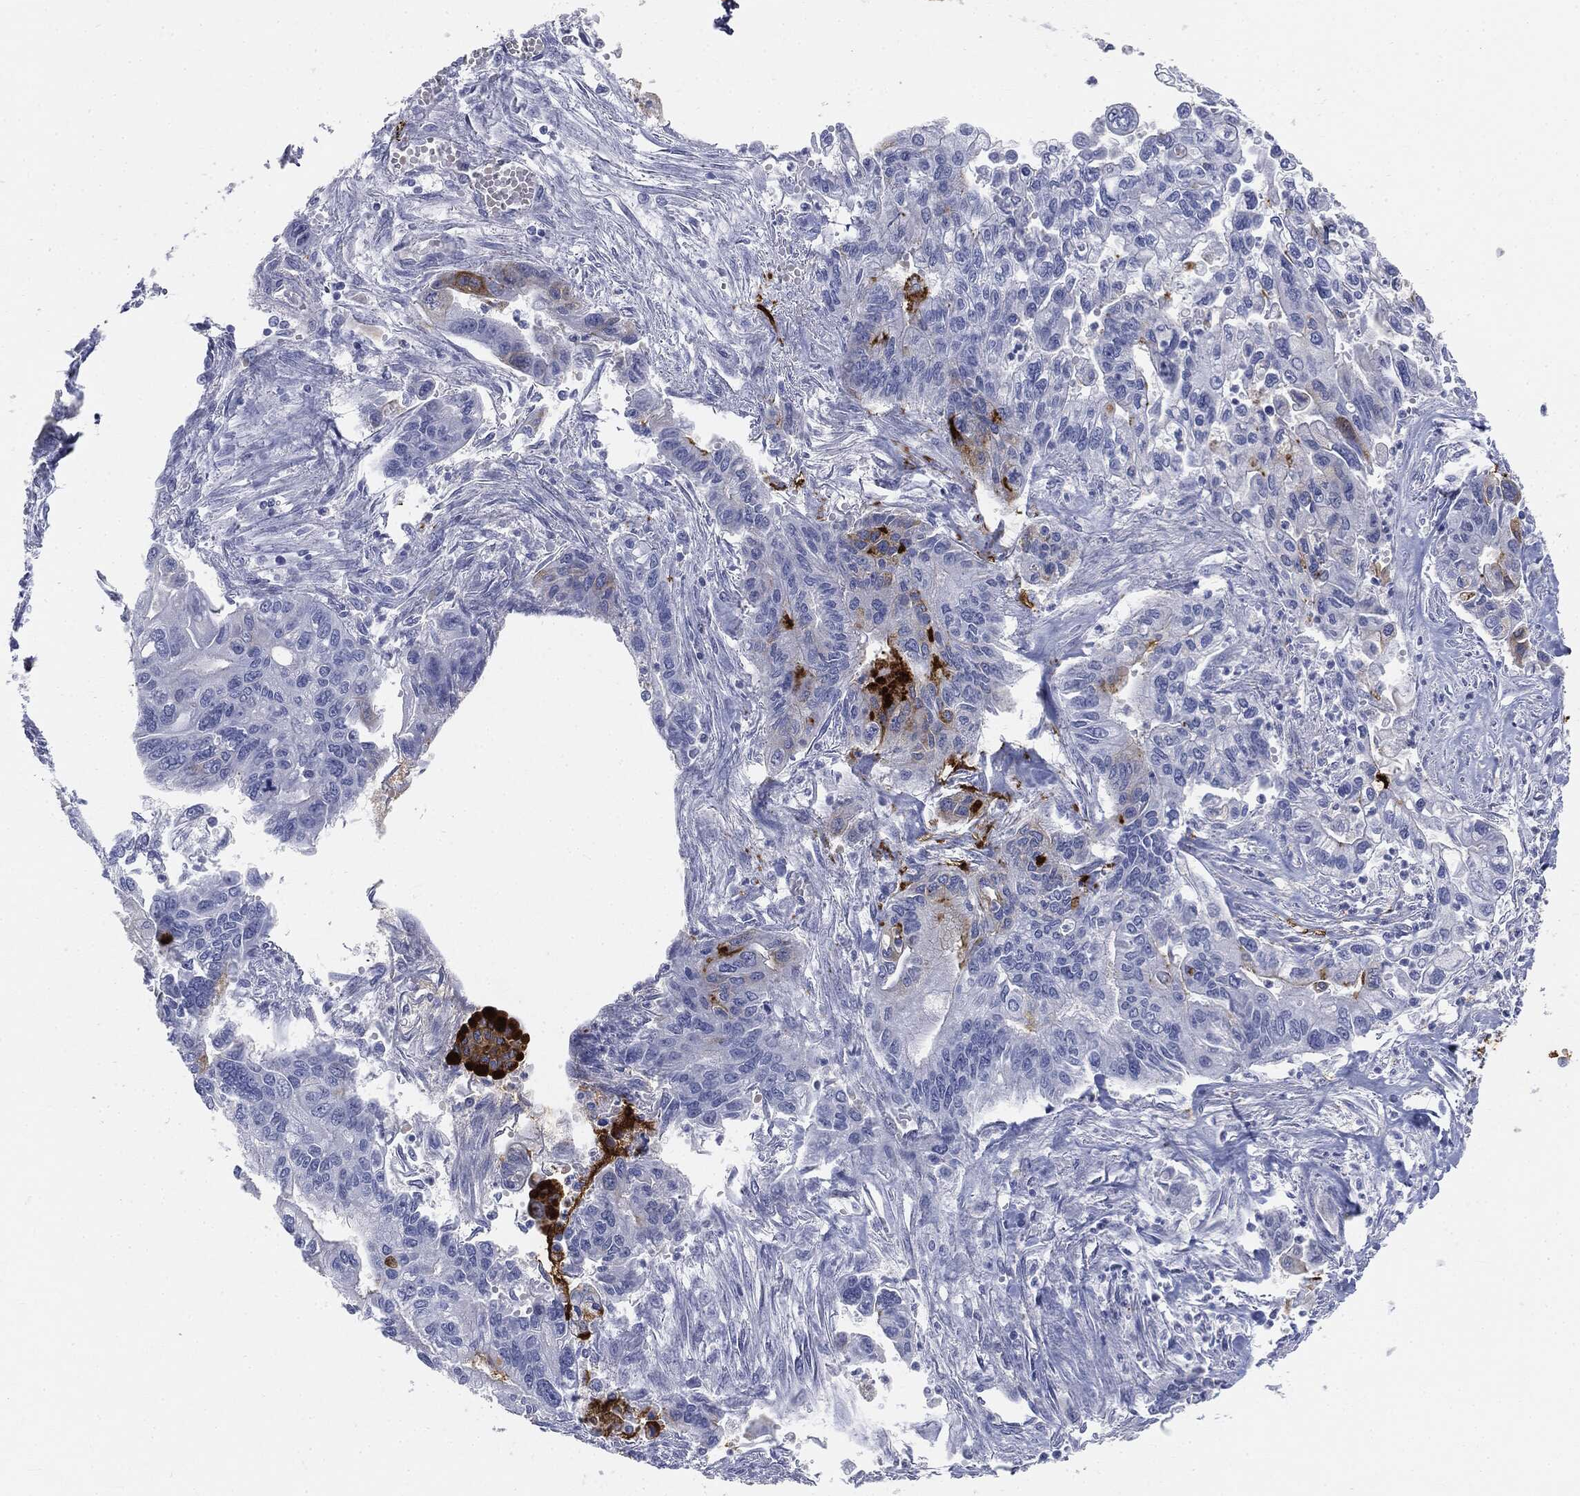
{"staining": {"intensity": "strong", "quantity": "<25%", "location": "cytoplasmic/membranous"}, "tissue": "pancreatic cancer", "cell_type": "Tumor cells", "image_type": "cancer", "snomed": [{"axis": "morphology", "description": "Adenocarcinoma, NOS"}, {"axis": "topography", "description": "Pancreas"}], "caption": "Approximately <25% of tumor cells in pancreatic cancer (adenocarcinoma) display strong cytoplasmic/membranous protein expression as visualized by brown immunohistochemical staining.", "gene": "MUC5AC", "patient": {"sex": "male", "age": 62}}